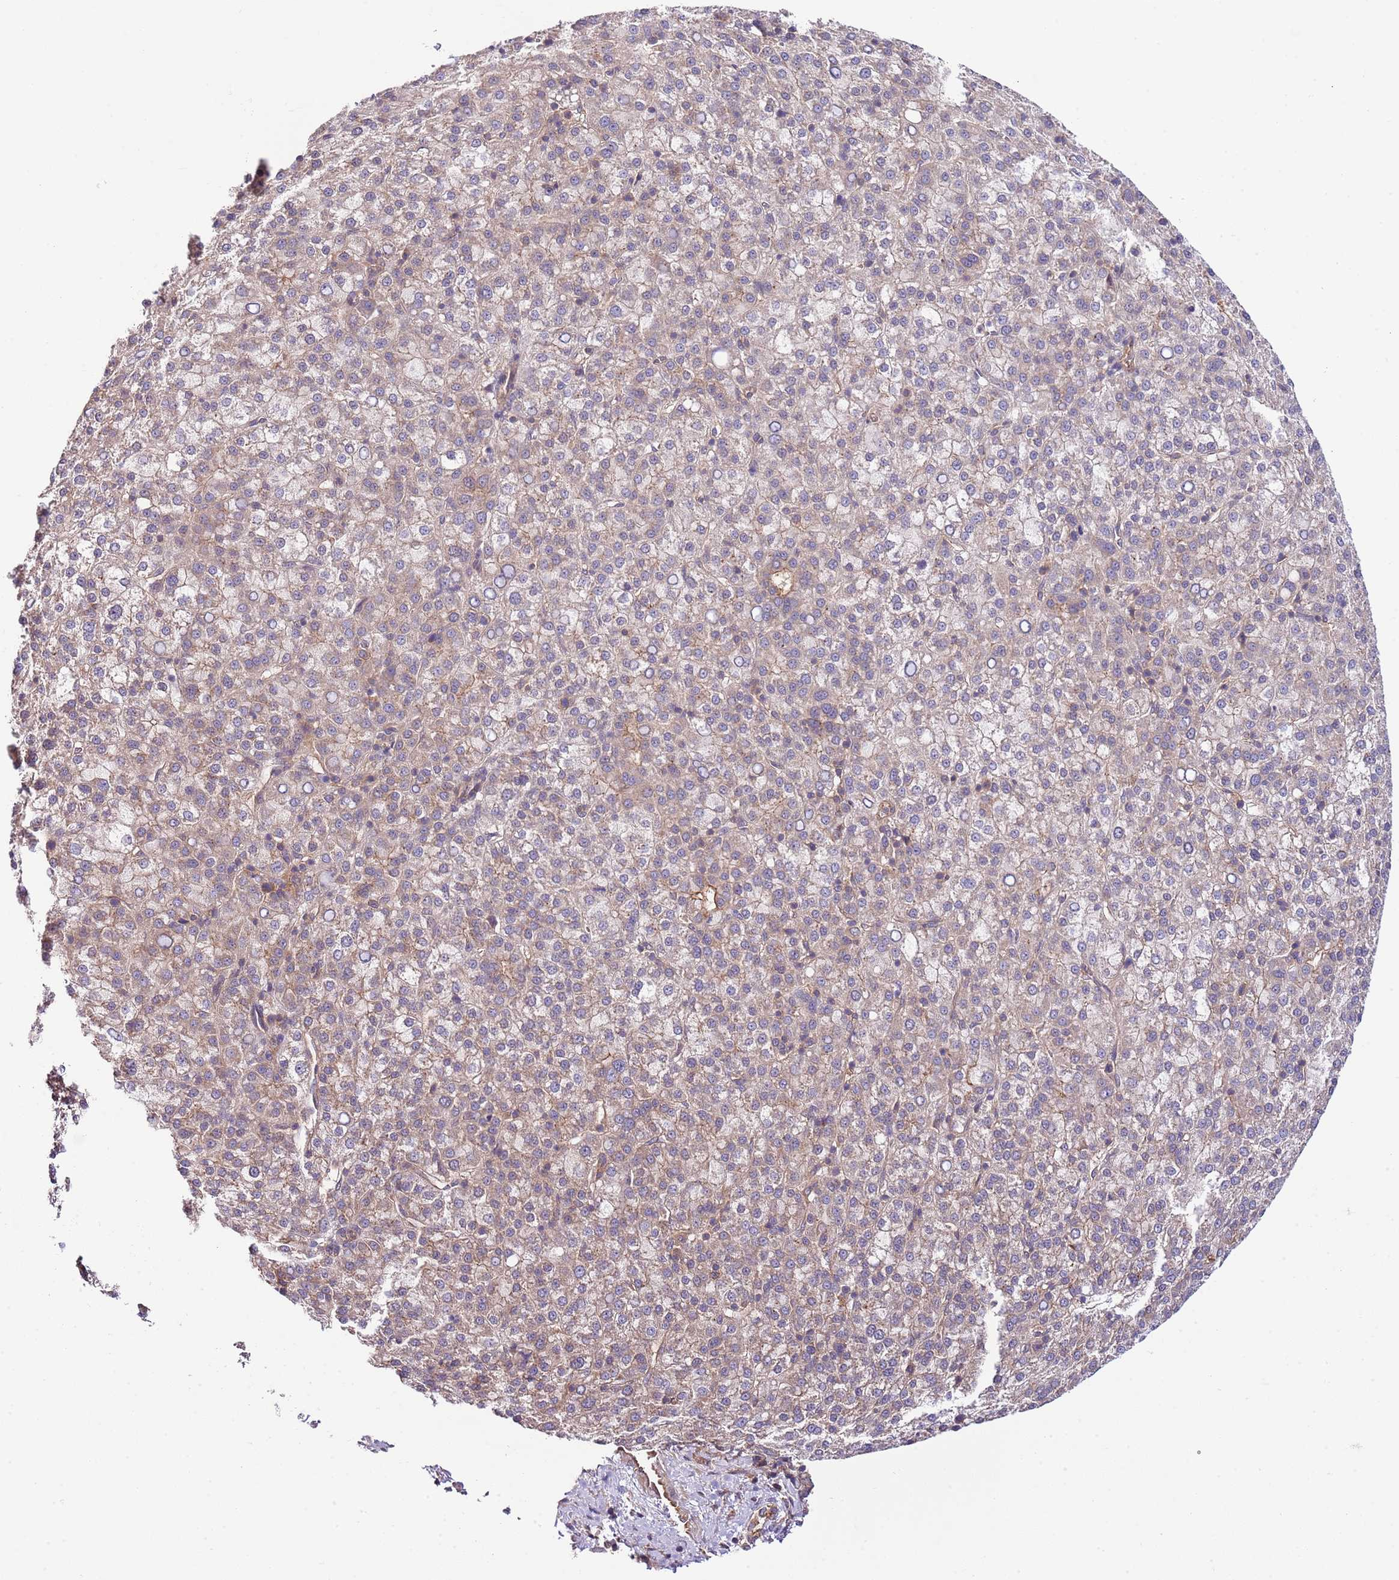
{"staining": {"intensity": "moderate", "quantity": "25%-75%", "location": "cytoplasmic/membranous"}, "tissue": "liver cancer", "cell_type": "Tumor cells", "image_type": "cancer", "snomed": [{"axis": "morphology", "description": "Carcinoma, Hepatocellular, NOS"}, {"axis": "topography", "description": "Liver"}], "caption": "This is a photomicrograph of immunohistochemistry (IHC) staining of liver cancer, which shows moderate staining in the cytoplasmic/membranous of tumor cells.", "gene": "DONSON", "patient": {"sex": "female", "age": 58}}